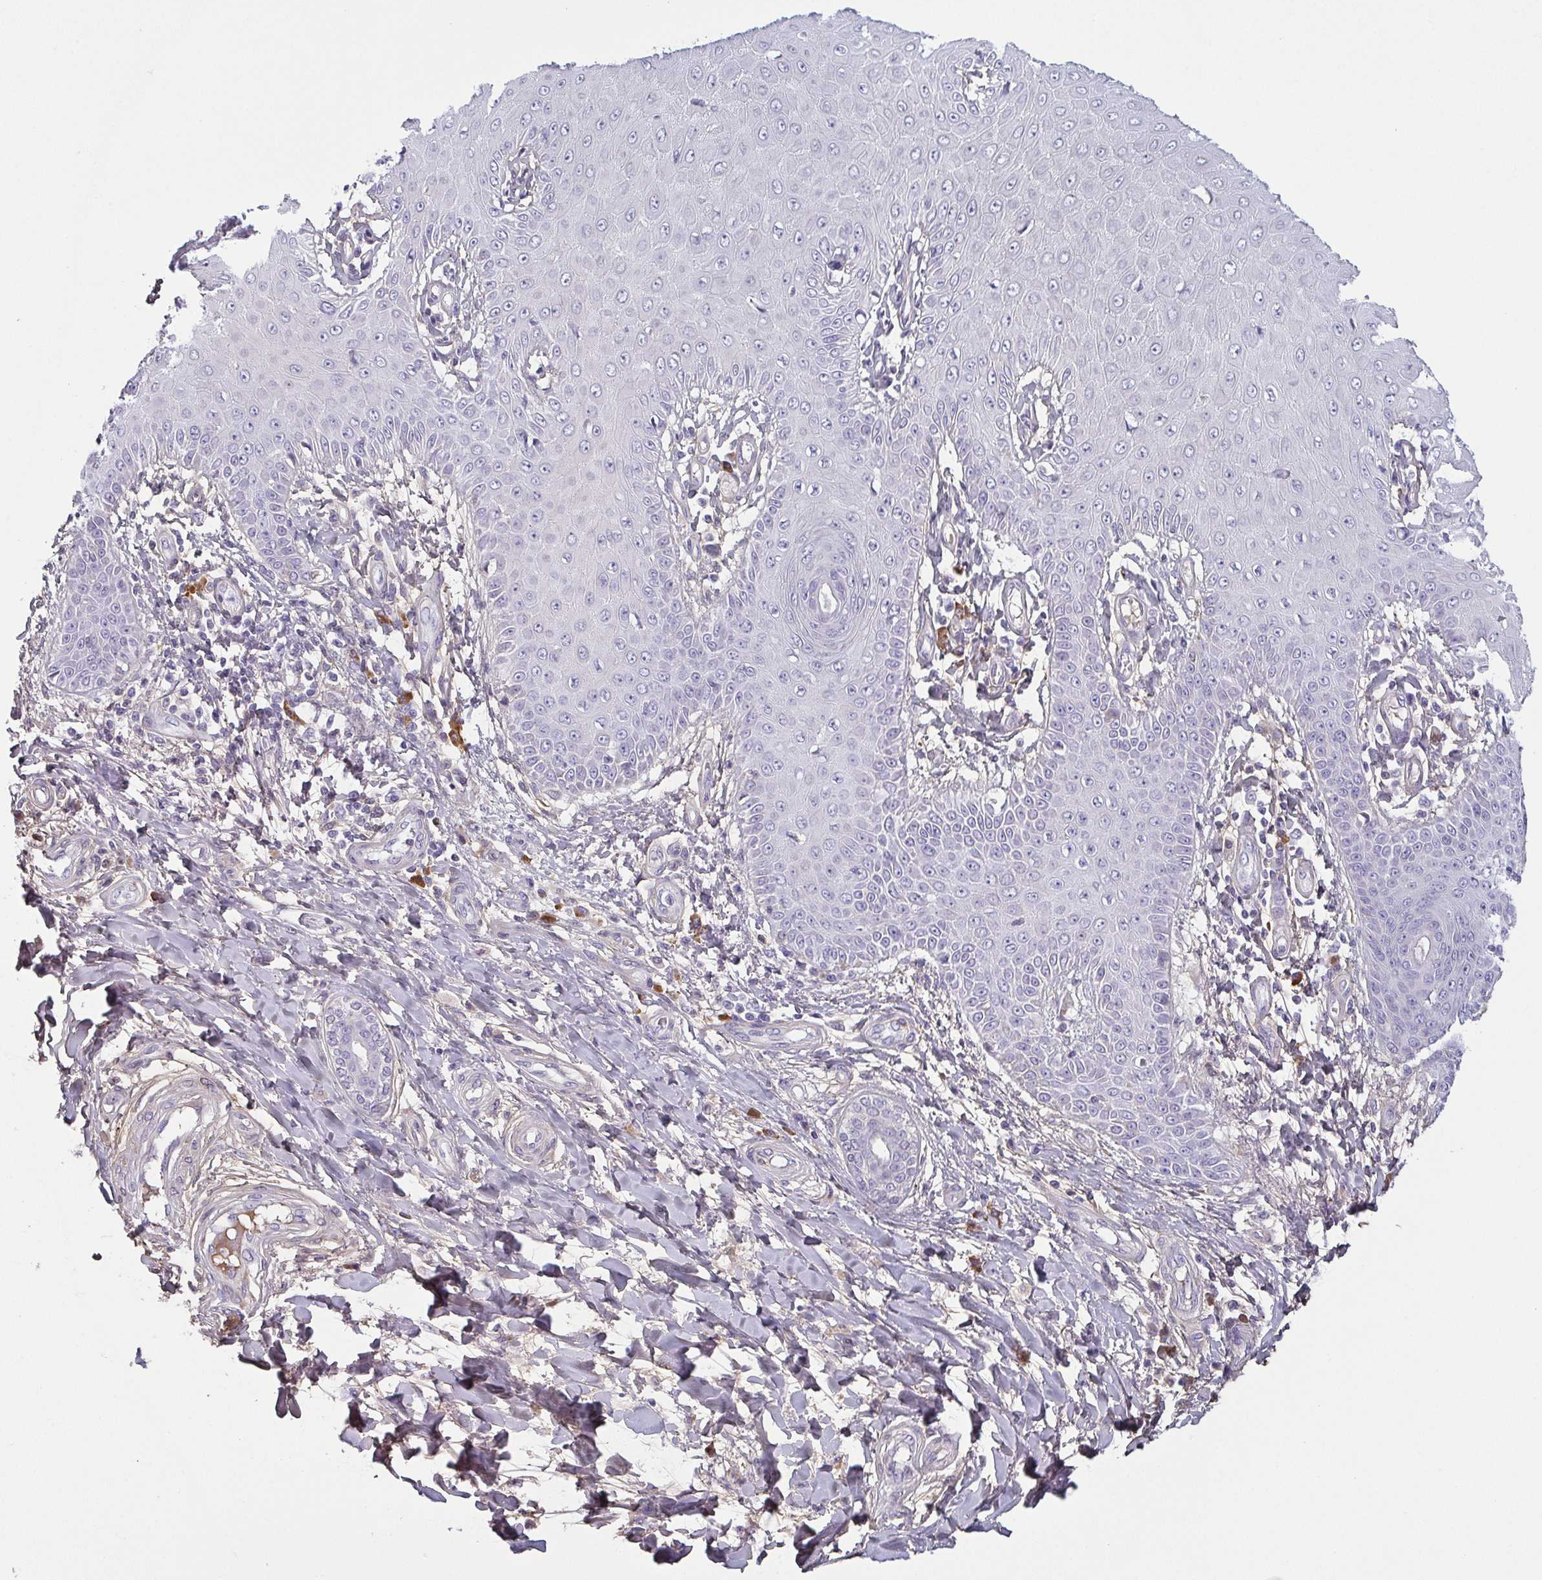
{"staining": {"intensity": "negative", "quantity": "none", "location": "none"}, "tissue": "skin cancer", "cell_type": "Tumor cells", "image_type": "cancer", "snomed": [{"axis": "morphology", "description": "Squamous cell carcinoma, NOS"}, {"axis": "topography", "description": "Skin"}], "caption": "This image is of skin squamous cell carcinoma stained with immunohistochemistry to label a protein in brown with the nuclei are counter-stained blue. There is no expression in tumor cells.", "gene": "ECM1", "patient": {"sex": "male", "age": 70}}